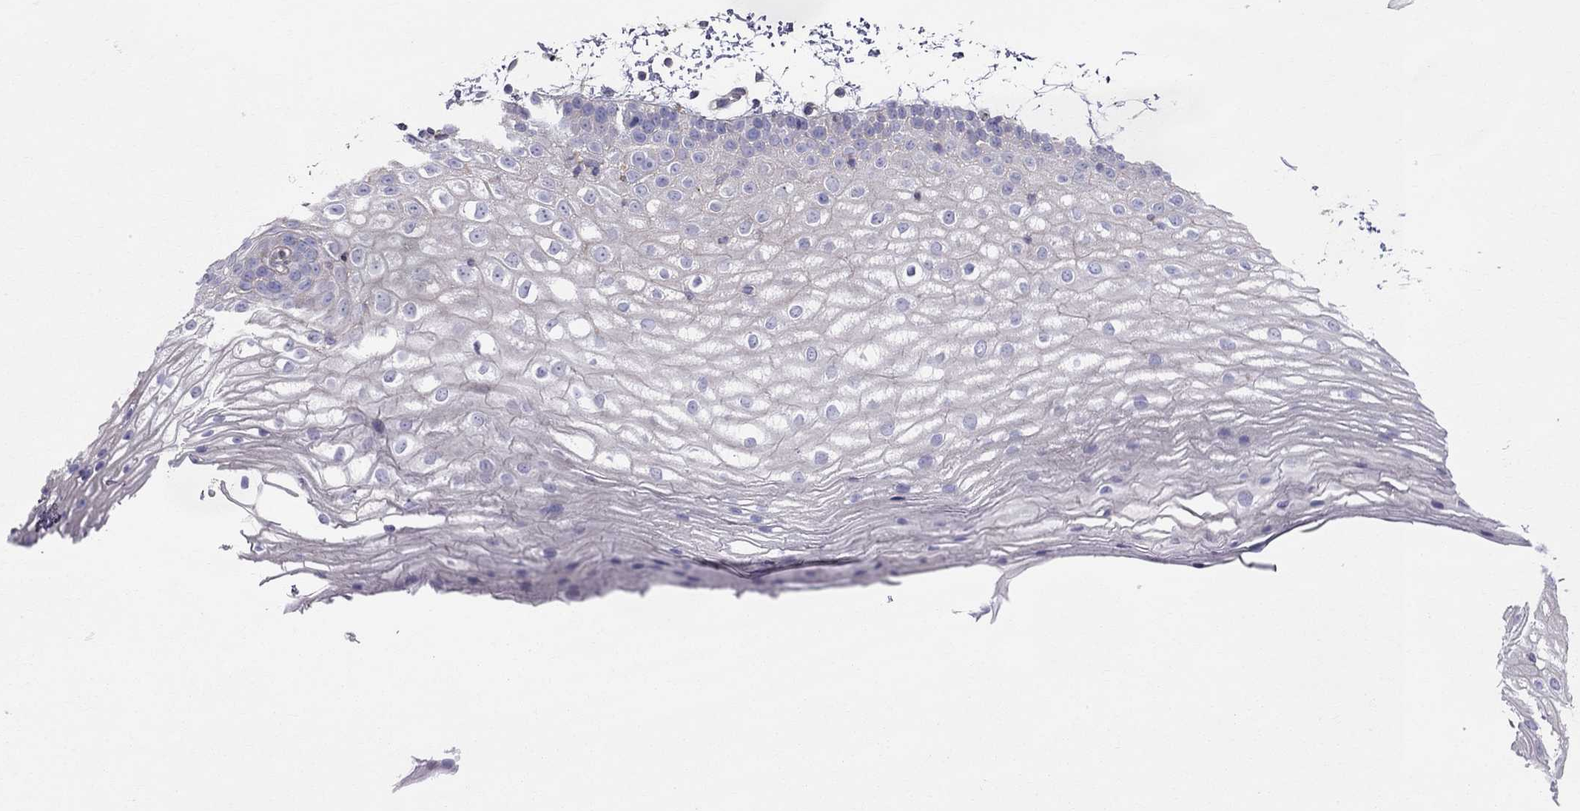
{"staining": {"intensity": "negative", "quantity": "none", "location": "none"}, "tissue": "oral mucosa", "cell_type": "Squamous epithelial cells", "image_type": "normal", "snomed": [{"axis": "morphology", "description": "Normal tissue, NOS"}, {"axis": "topography", "description": "Oral tissue"}], "caption": "DAB immunohistochemical staining of benign oral mucosa shows no significant staining in squamous epithelial cells.", "gene": "ENOX1", "patient": {"sex": "male", "age": 72}}